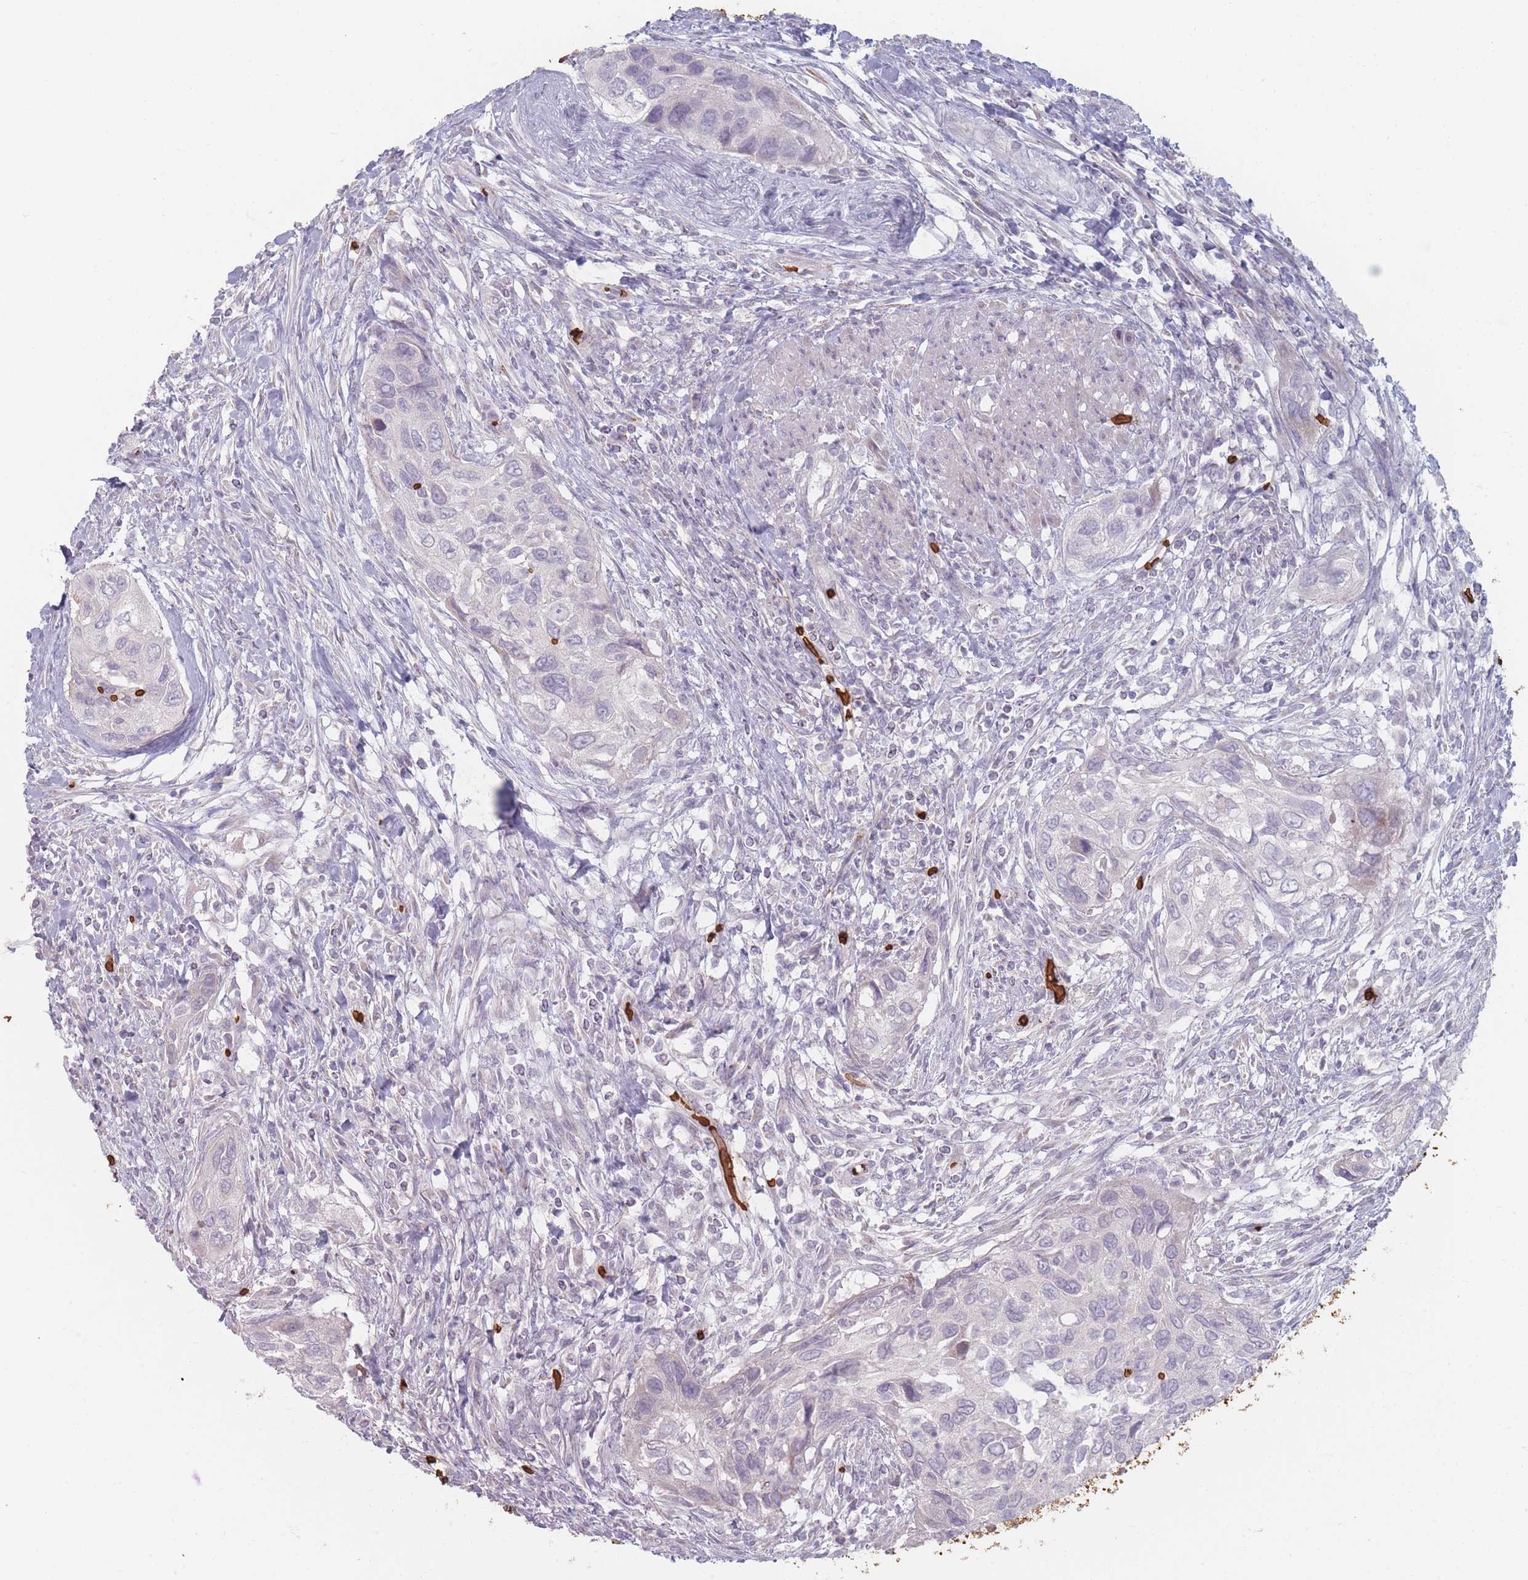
{"staining": {"intensity": "negative", "quantity": "none", "location": "none"}, "tissue": "urothelial cancer", "cell_type": "Tumor cells", "image_type": "cancer", "snomed": [{"axis": "morphology", "description": "Urothelial carcinoma, High grade"}, {"axis": "topography", "description": "Urinary bladder"}], "caption": "Histopathology image shows no significant protein positivity in tumor cells of high-grade urothelial carcinoma.", "gene": "SLC2A6", "patient": {"sex": "female", "age": 60}}